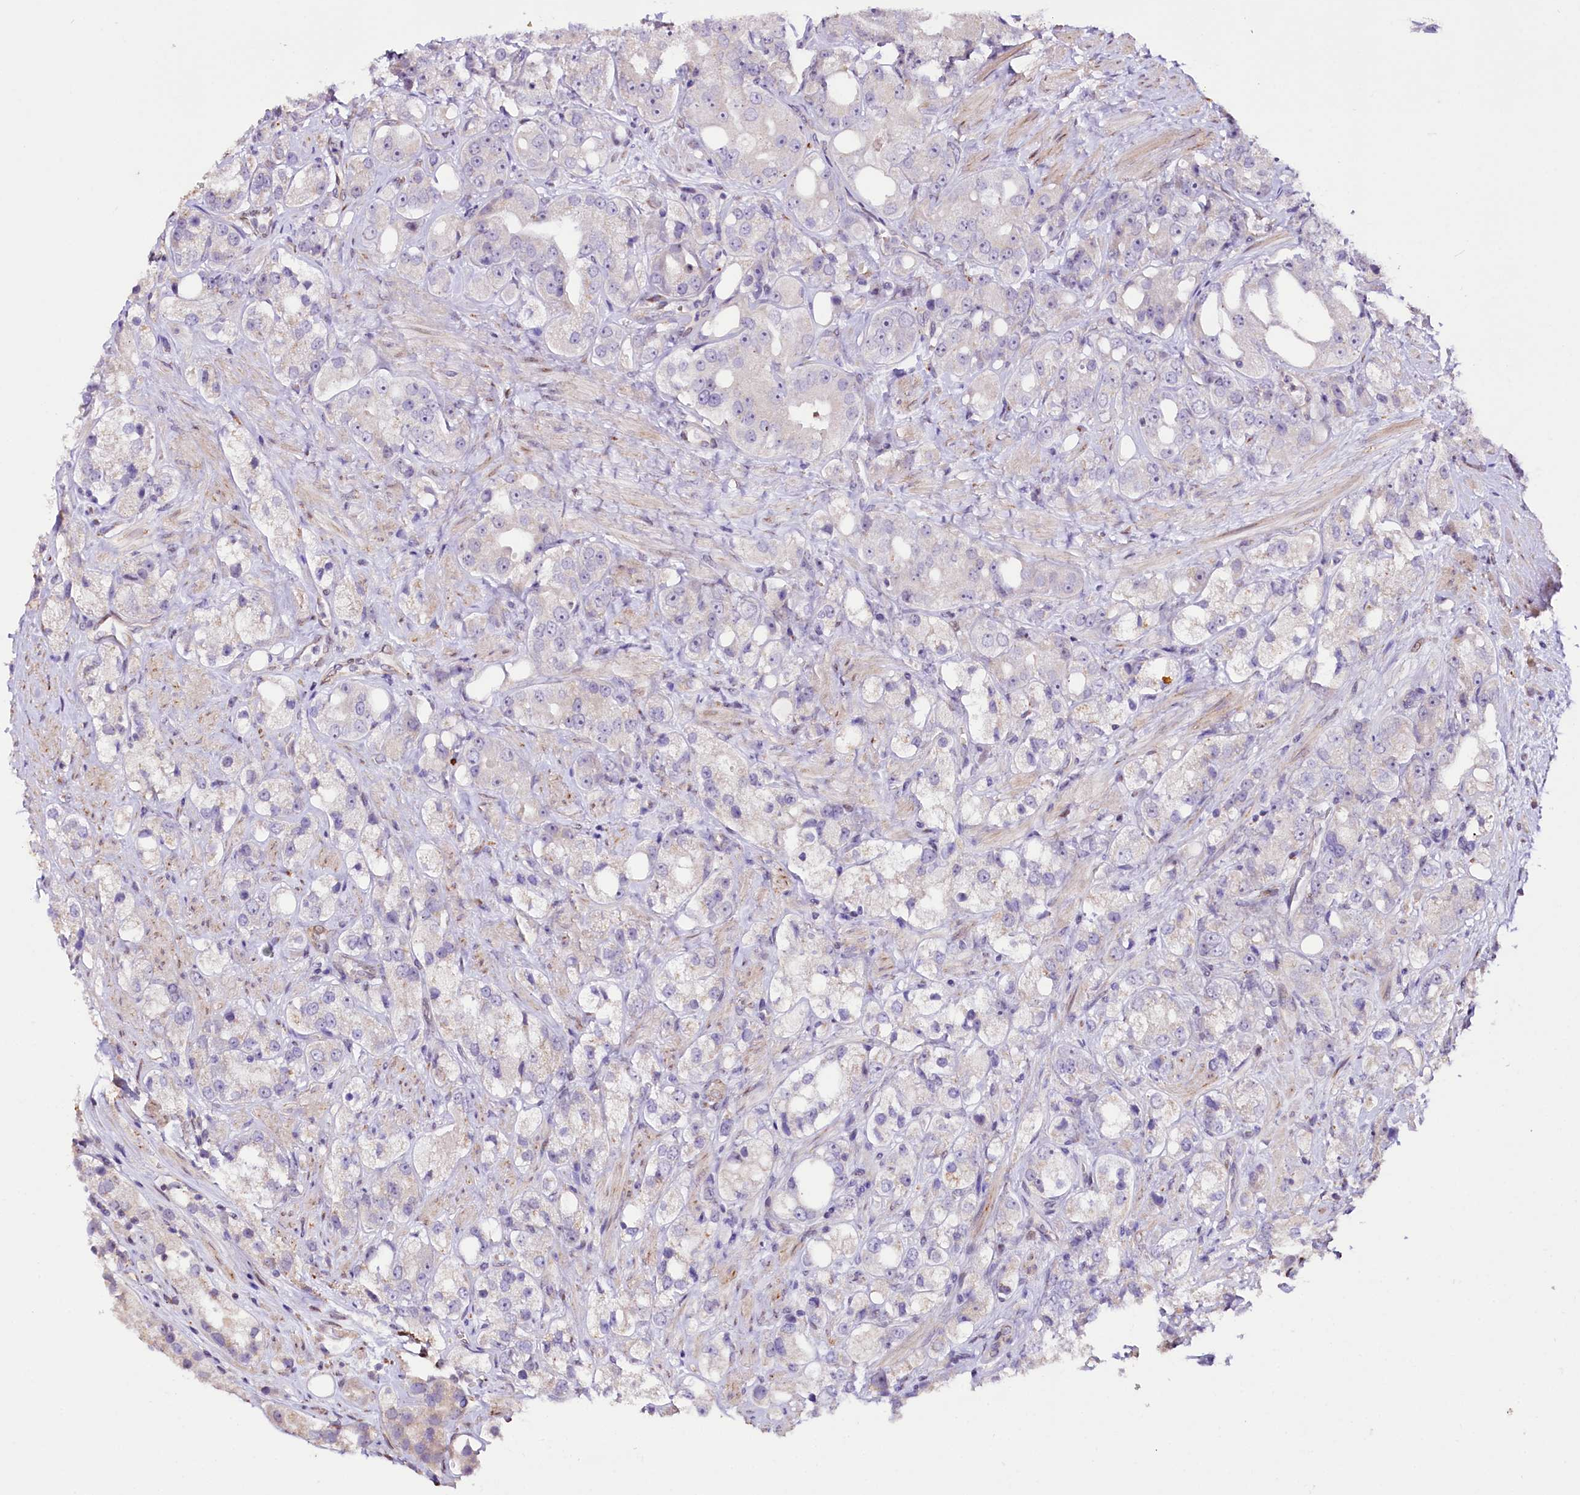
{"staining": {"intensity": "negative", "quantity": "none", "location": "none"}, "tissue": "prostate cancer", "cell_type": "Tumor cells", "image_type": "cancer", "snomed": [{"axis": "morphology", "description": "Adenocarcinoma, NOS"}, {"axis": "topography", "description": "Prostate"}], "caption": "A high-resolution histopathology image shows immunohistochemistry staining of prostate adenocarcinoma, which shows no significant positivity in tumor cells.", "gene": "CUTC", "patient": {"sex": "male", "age": 79}}